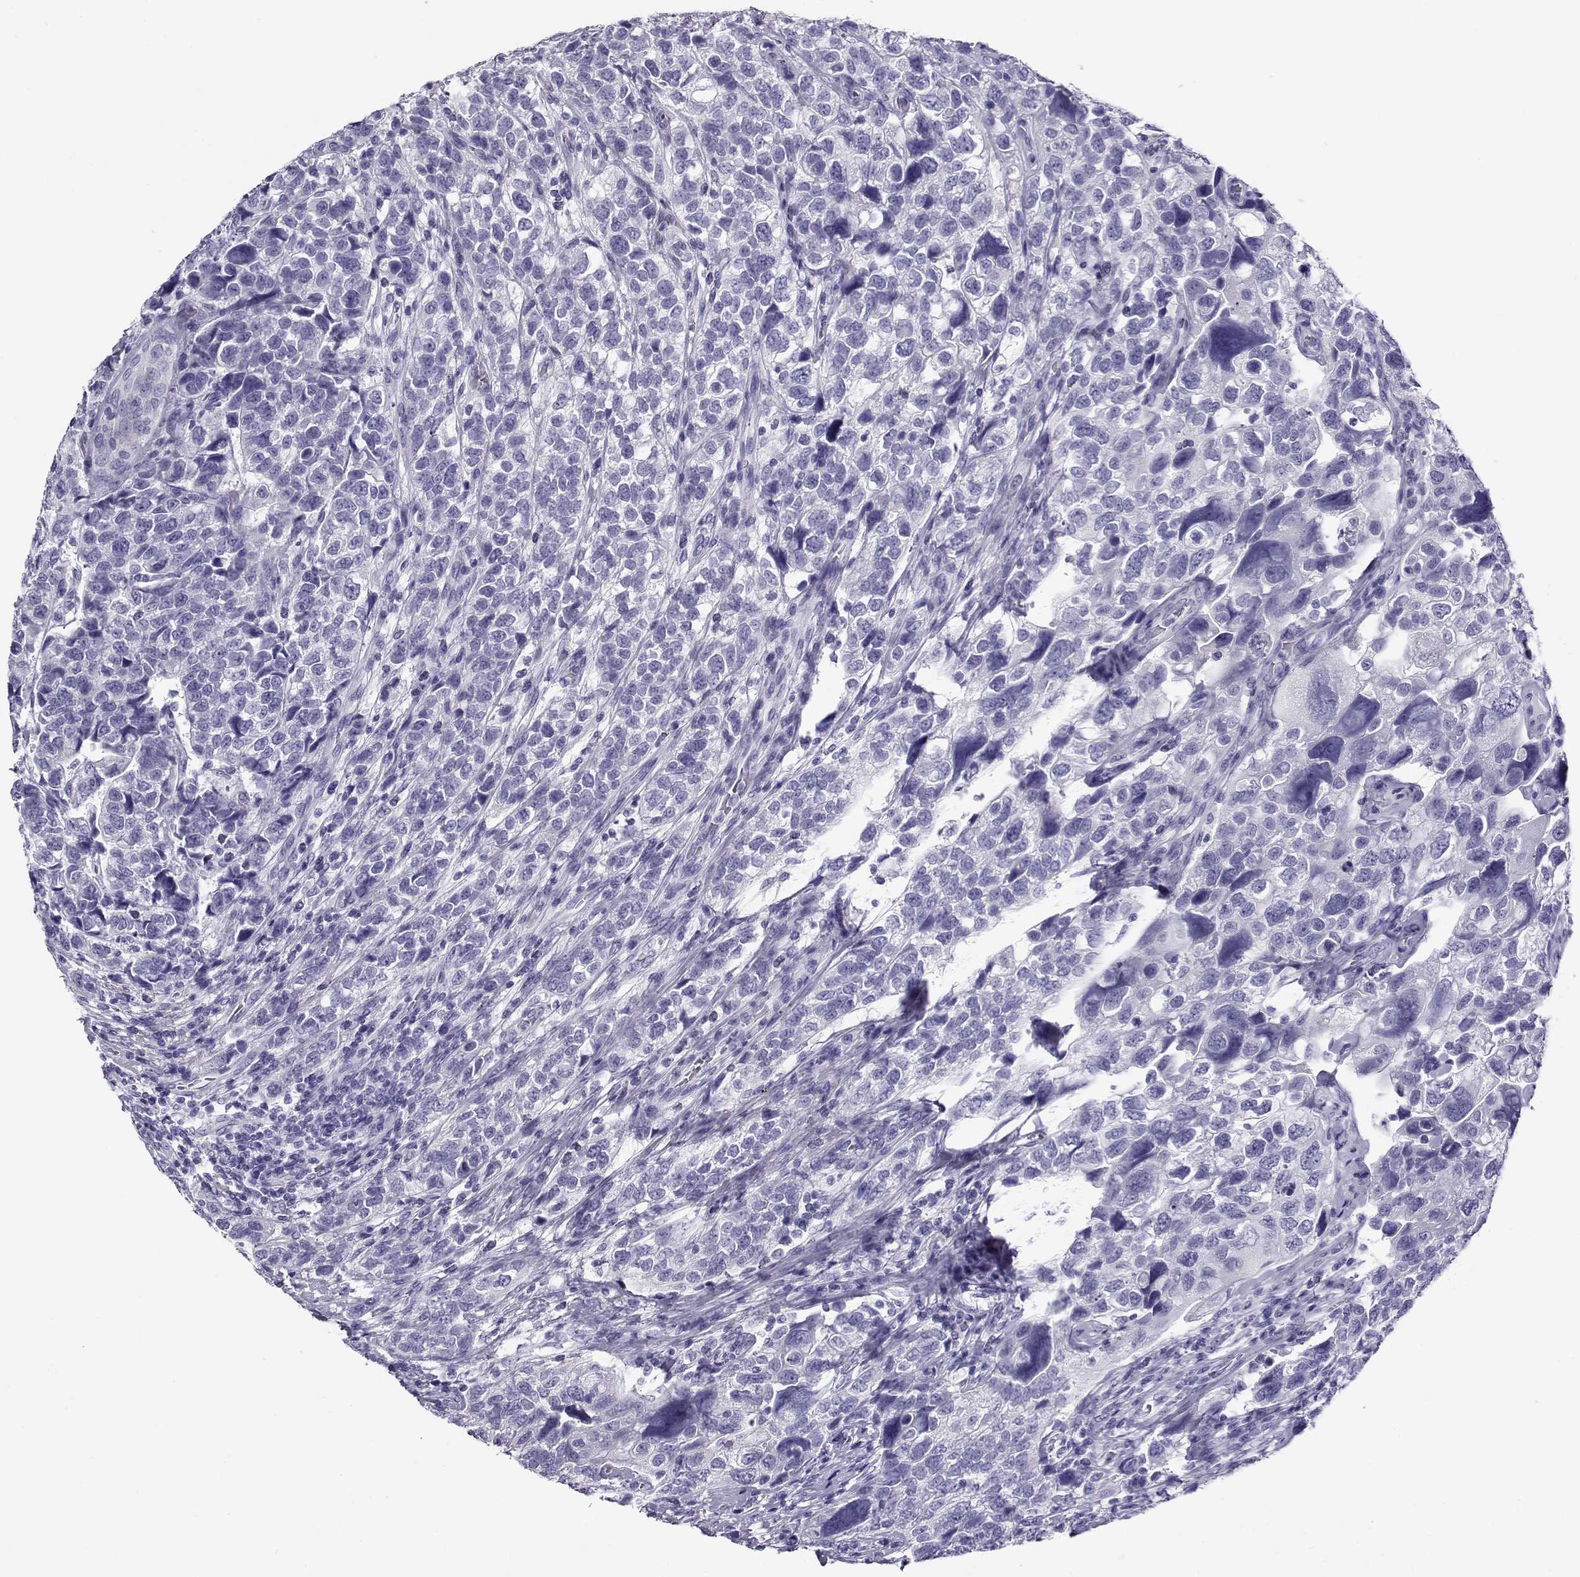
{"staining": {"intensity": "negative", "quantity": "none", "location": "none"}, "tissue": "urothelial cancer", "cell_type": "Tumor cells", "image_type": "cancer", "snomed": [{"axis": "morphology", "description": "Urothelial carcinoma, High grade"}, {"axis": "topography", "description": "Urinary bladder"}], "caption": "A photomicrograph of urothelial cancer stained for a protein displays no brown staining in tumor cells.", "gene": "CABS1", "patient": {"sex": "female", "age": 58}}